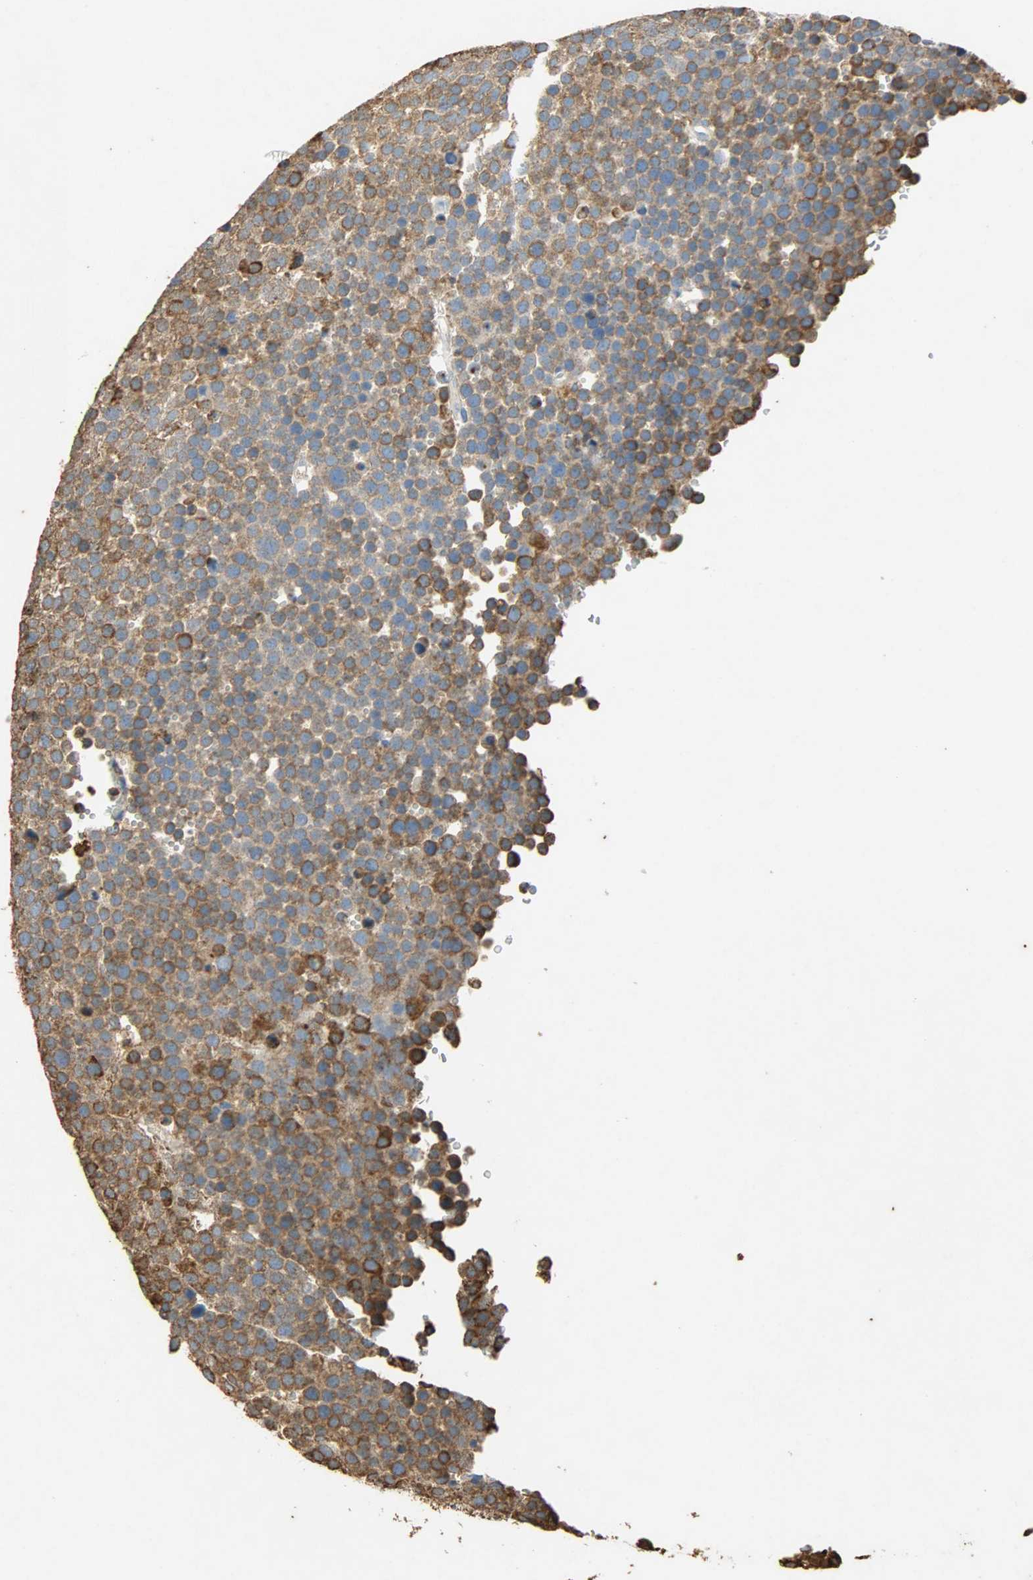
{"staining": {"intensity": "moderate", "quantity": ">75%", "location": "cytoplasmic/membranous"}, "tissue": "testis cancer", "cell_type": "Tumor cells", "image_type": "cancer", "snomed": [{"axis": "morphology", "description": "Seminoma, NOS"}, {"axis": "topography", "description": "Testis"}], "caption": "High-magnification brightfield microscopy of testis seminoma stained with DAB (brown) and counterstained with hematoxylin (blue). tumor cells exhibit moderate cytoplasmic/membranous staining is appreciated in about>75% of cells.", "gene": "HSPA5", "patient": {"sex": "male", "age": 71}}